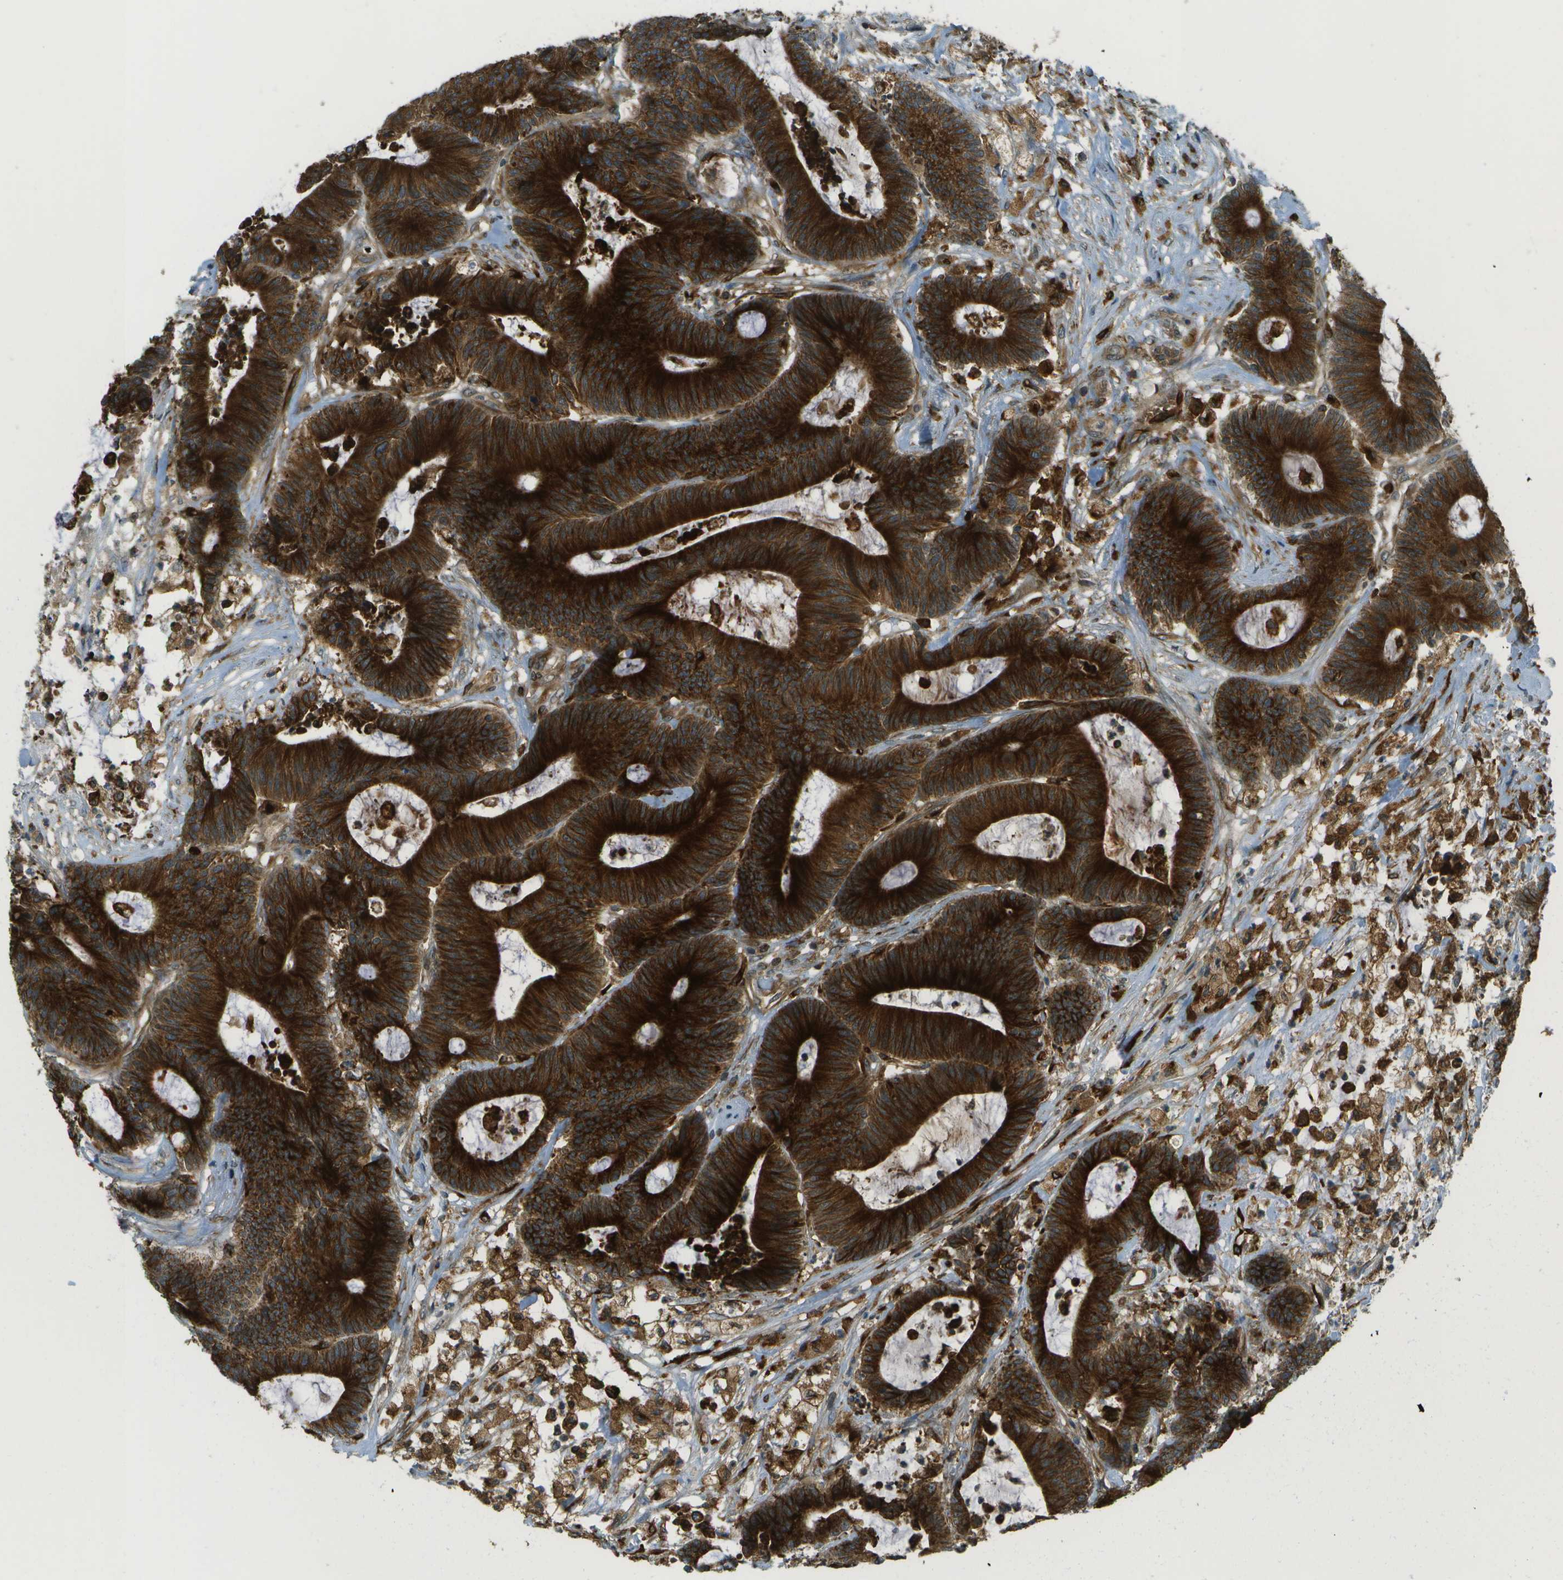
{"staining": {"intensity": "strong", "quantity": "25%-75%", "location": "cytoplasmic/membranous"}, "tissue": "colorectal cancer", "cell_type": "Tumor cells", "image_type": "cancer", "snomed": [{"axis": "morphology", "description": "Adenocarcinoma, NOS"}, {"axis": "topography", "description": "Colon"}], "caption": "IHC histopathology image of human colorectal adenocarcinoma stained for a protein (brown), which exhibits high levels of strong cytoplasmic/membranous staining in approximately 25%-75% of tumor cells.", "gene": "TMTC1", "patient": {"sex": "female", "age": 84}}